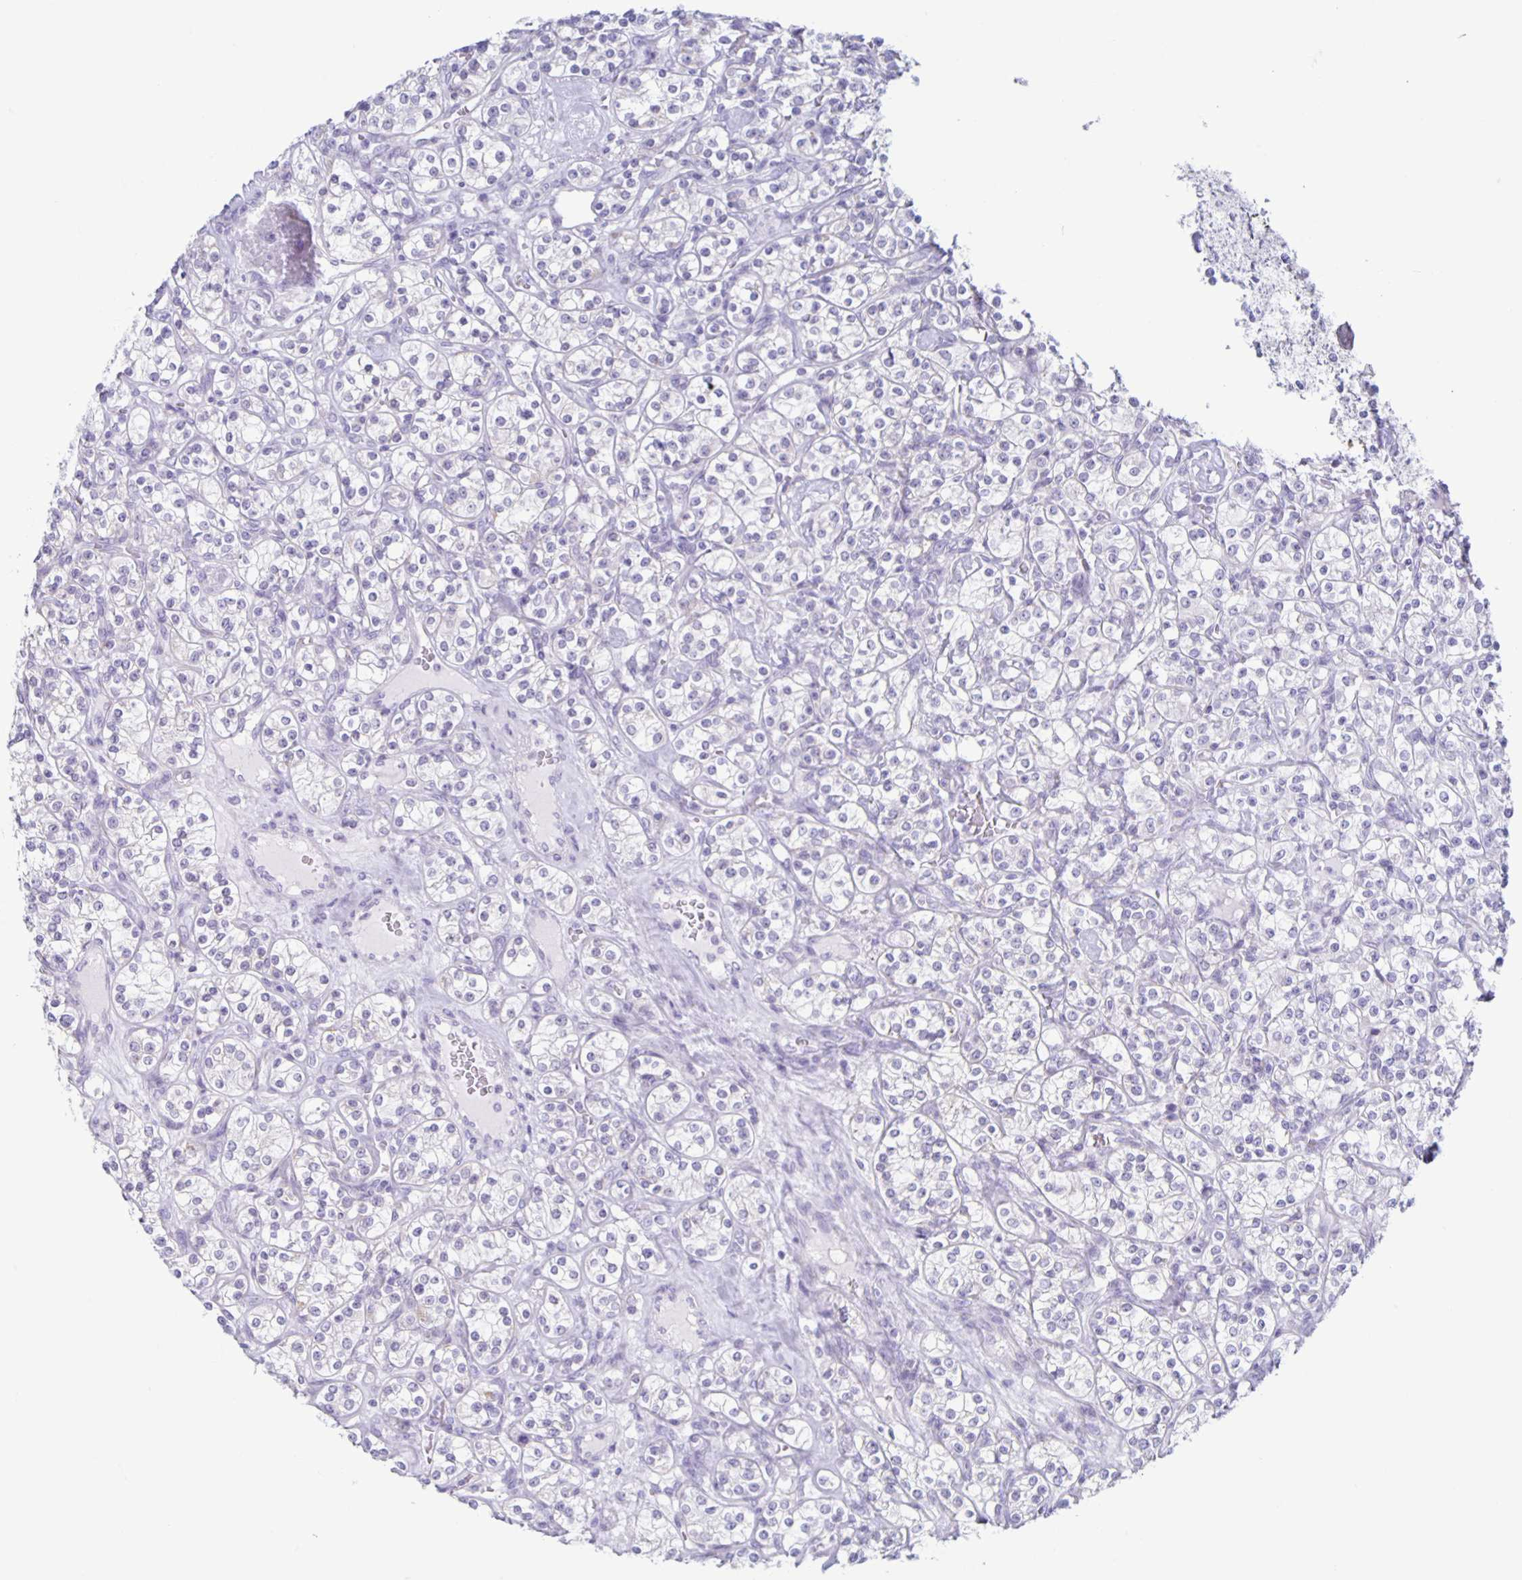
{"staining": {"intensity": "negative", "quantity": "none", "location": "none"}, "tissue": "renal cancer", "cell_type": "Tumor cells", "image_type": "cancer", "snomed": [{"axis": "morphology", "description": "Adenocarcinoma, NOS"}, {"axis": "topography", "description": "Kidney"}], "caption": "An immunohistochemistry (IHC) micrograph of renal cancer (adenocarcinoma) is shown. There is no staining in tumor cells of renal cancer (adenocarcinoma).", "gene": "CT45A5", "patient": {"sex": "male", "age": 77}}